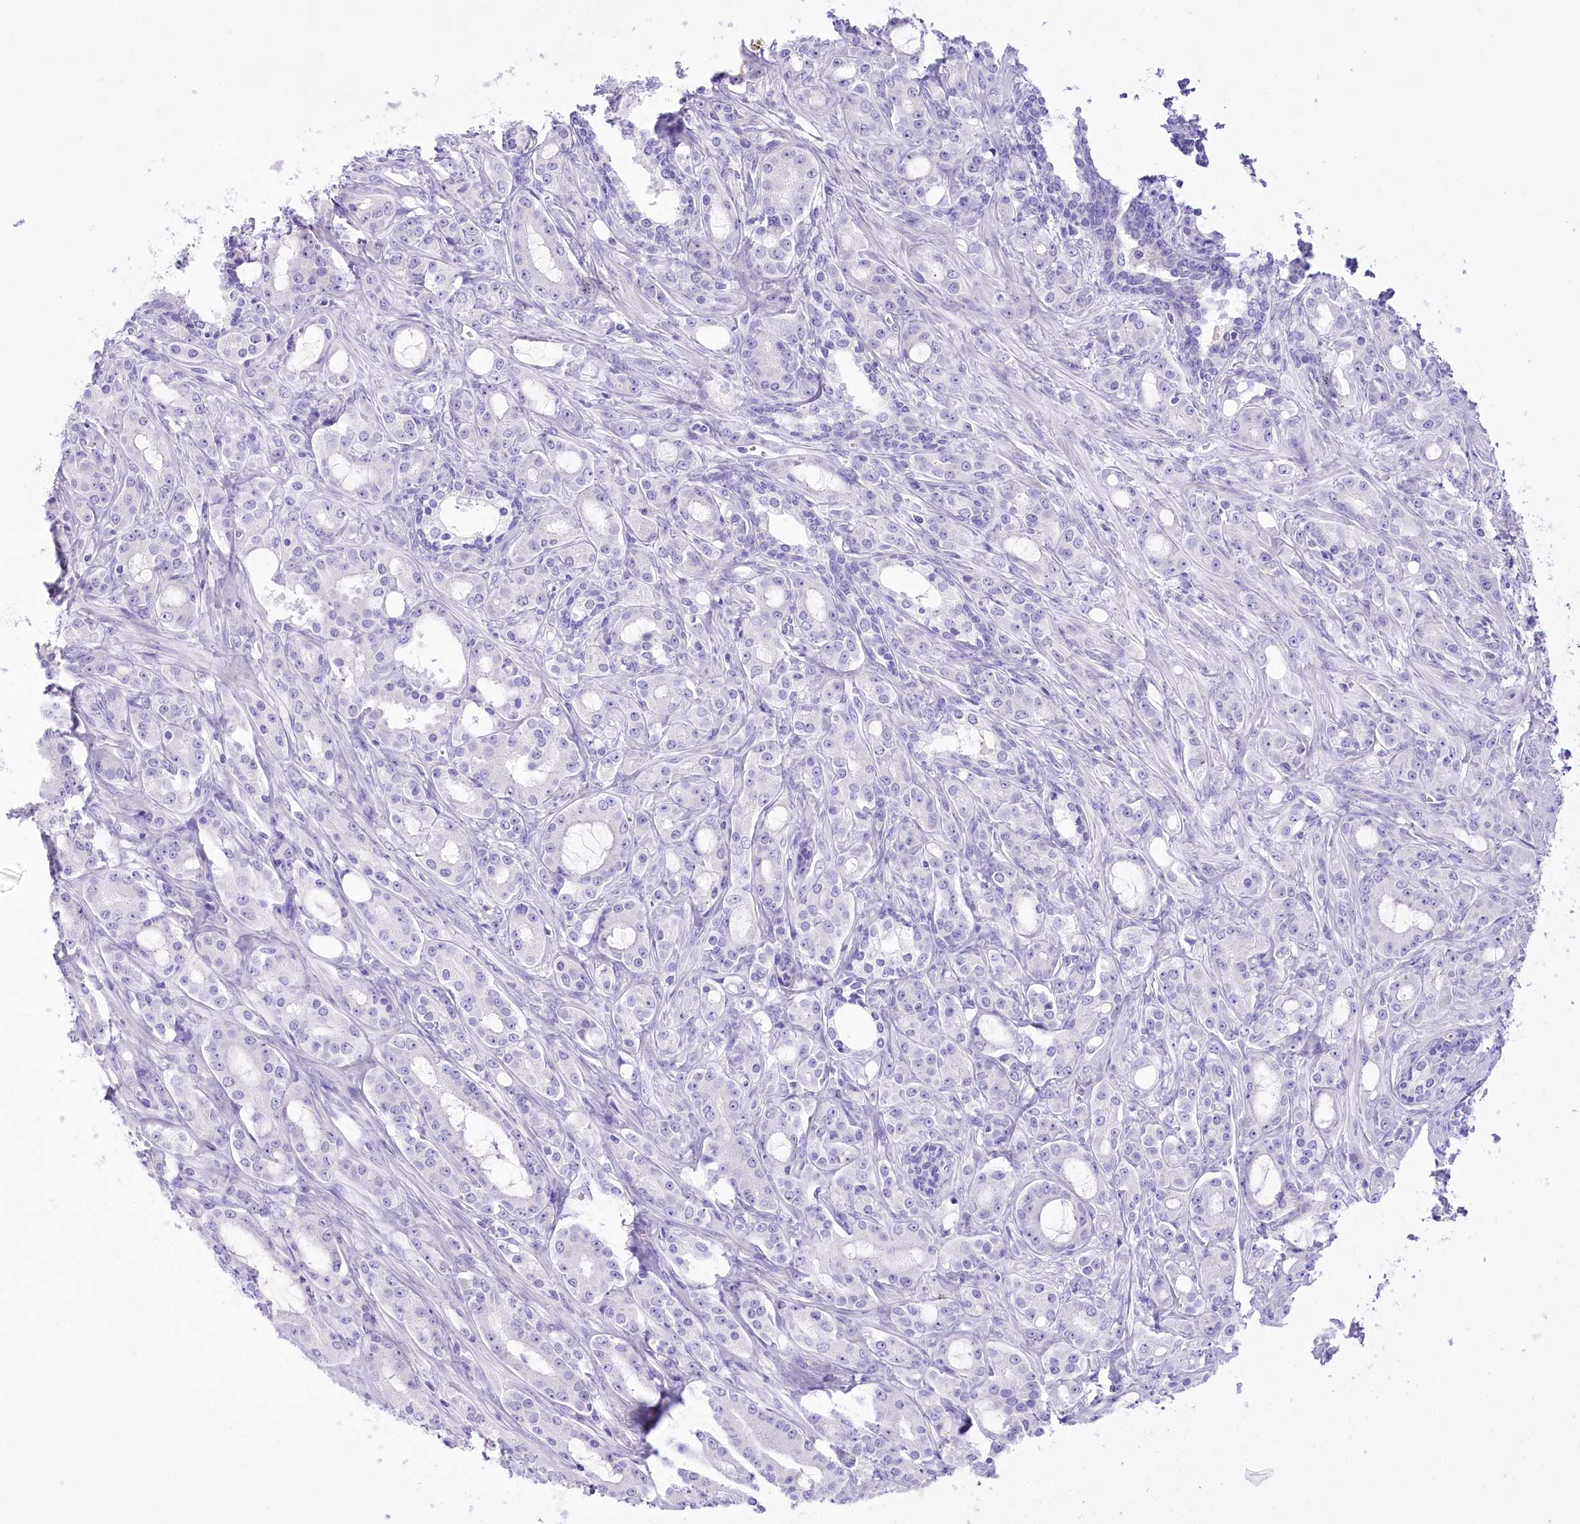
{"staining": {"intensity": "negative", "quantity": "none", "location": "none"}, "tissue": "prostate cancer", "cell_type": "Tumor cells", "image_type": "cancer", "snomed": [{"axis": "morphology", "description": "Adenocarcinoma, High grade"}, {"axis": "topography", "description": "Prostate"}], "caption": "This is an immunohistochemistry image of human prostate cancer. There is no staining in tumor cells.", "gene": "PBLD", "patient": {"sex": "male", "age": 72}}